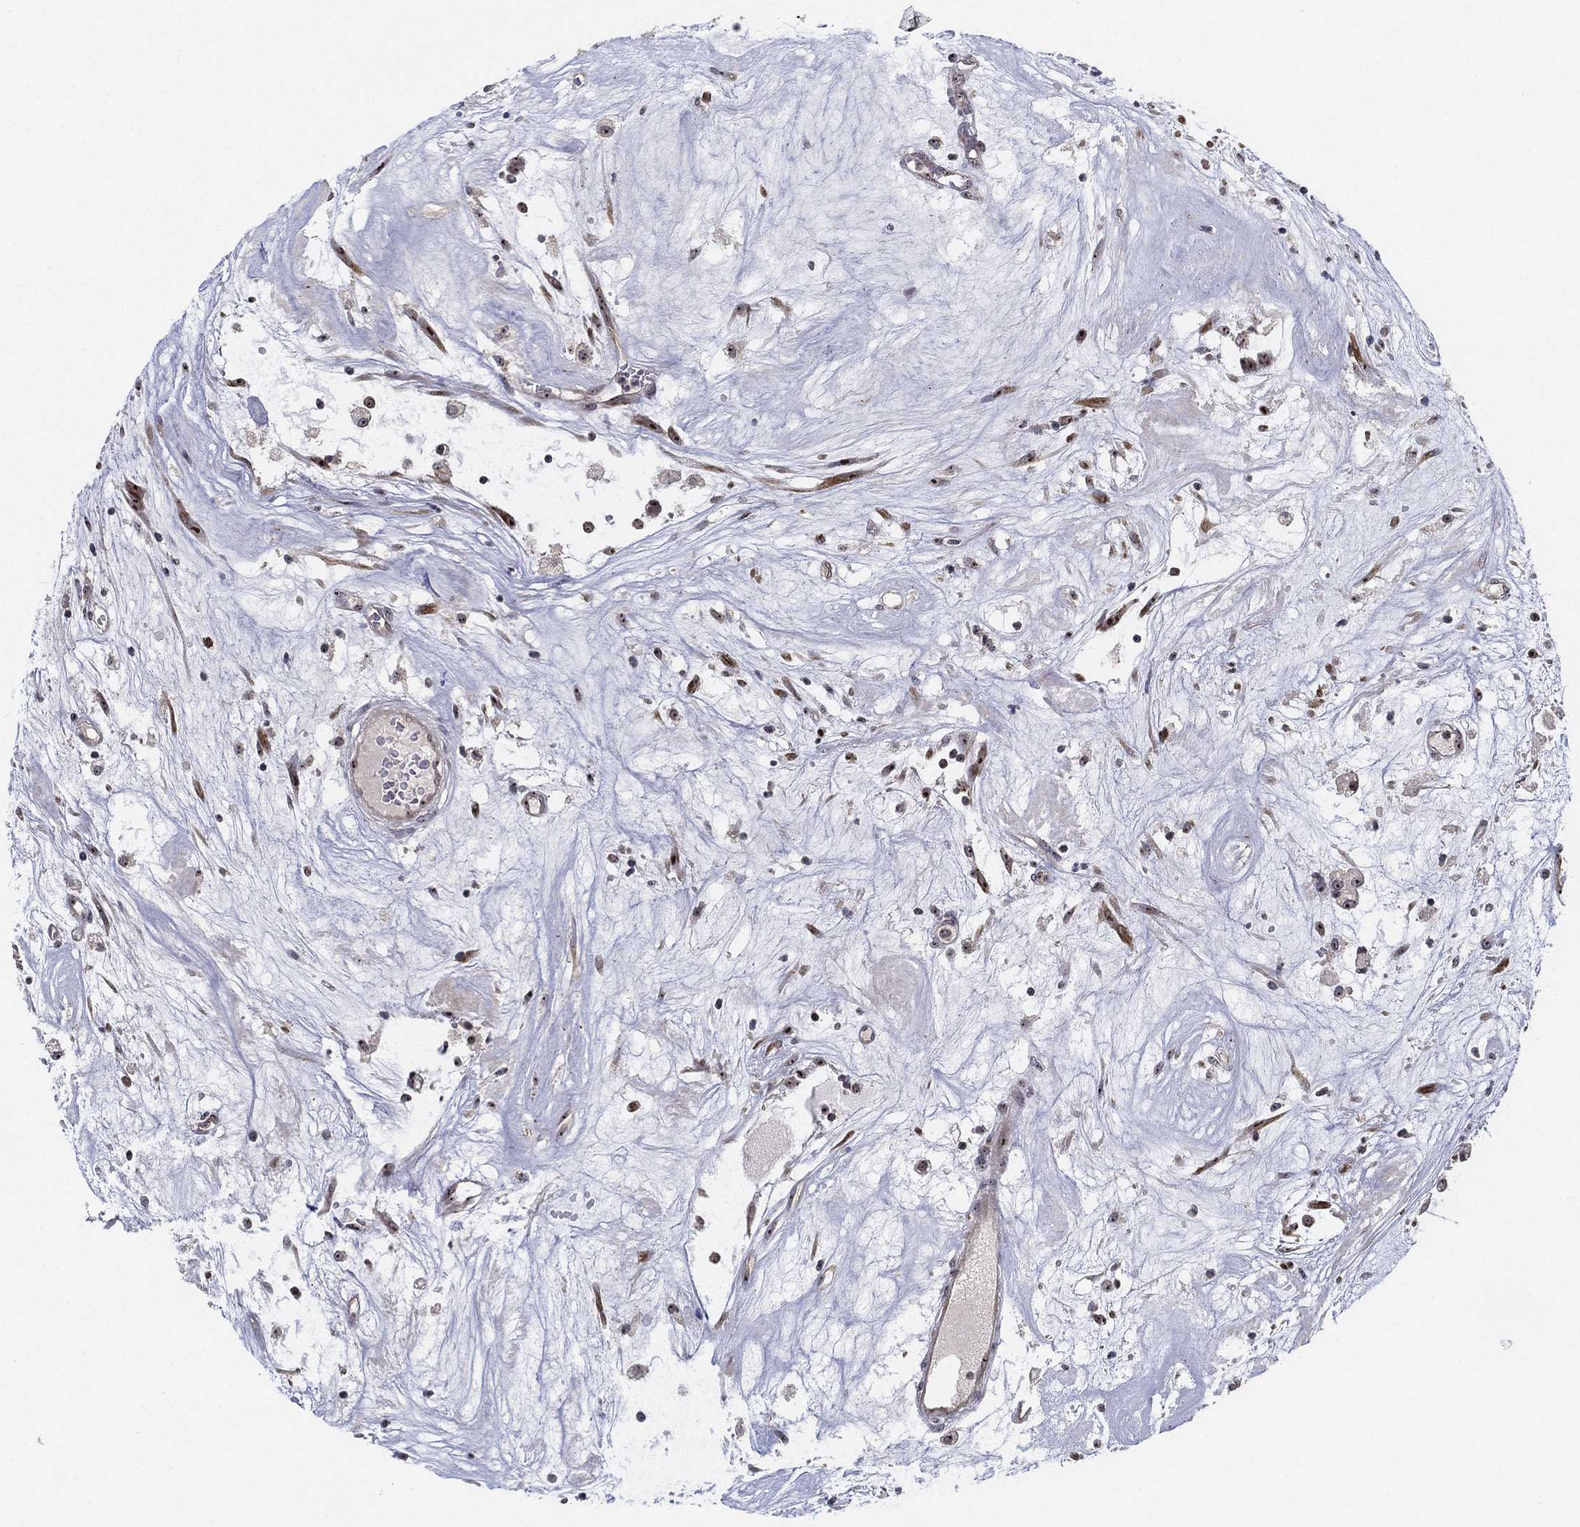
{"staining": {"intensity": "weak", "quantity": ">75%", "location": "nuclear"}, "tissue": "head and neck cancer", "cell_type": "Tumor cells", "image_type": "cancer", "snomed": [{"axis": "morphology", "description": "Adenocarcinoma, NOS"}, {"axis": "topography", "description": "Head-Neck"}], "caption": "Human head and neck cancer (adenocarcinoma) stained for a protein (brown) shows weak nuclear positive positivity in approximately >75% of tumor cells.", "gene": "PPP1R16B", "patient": {"sex": "female", "age": 81}}